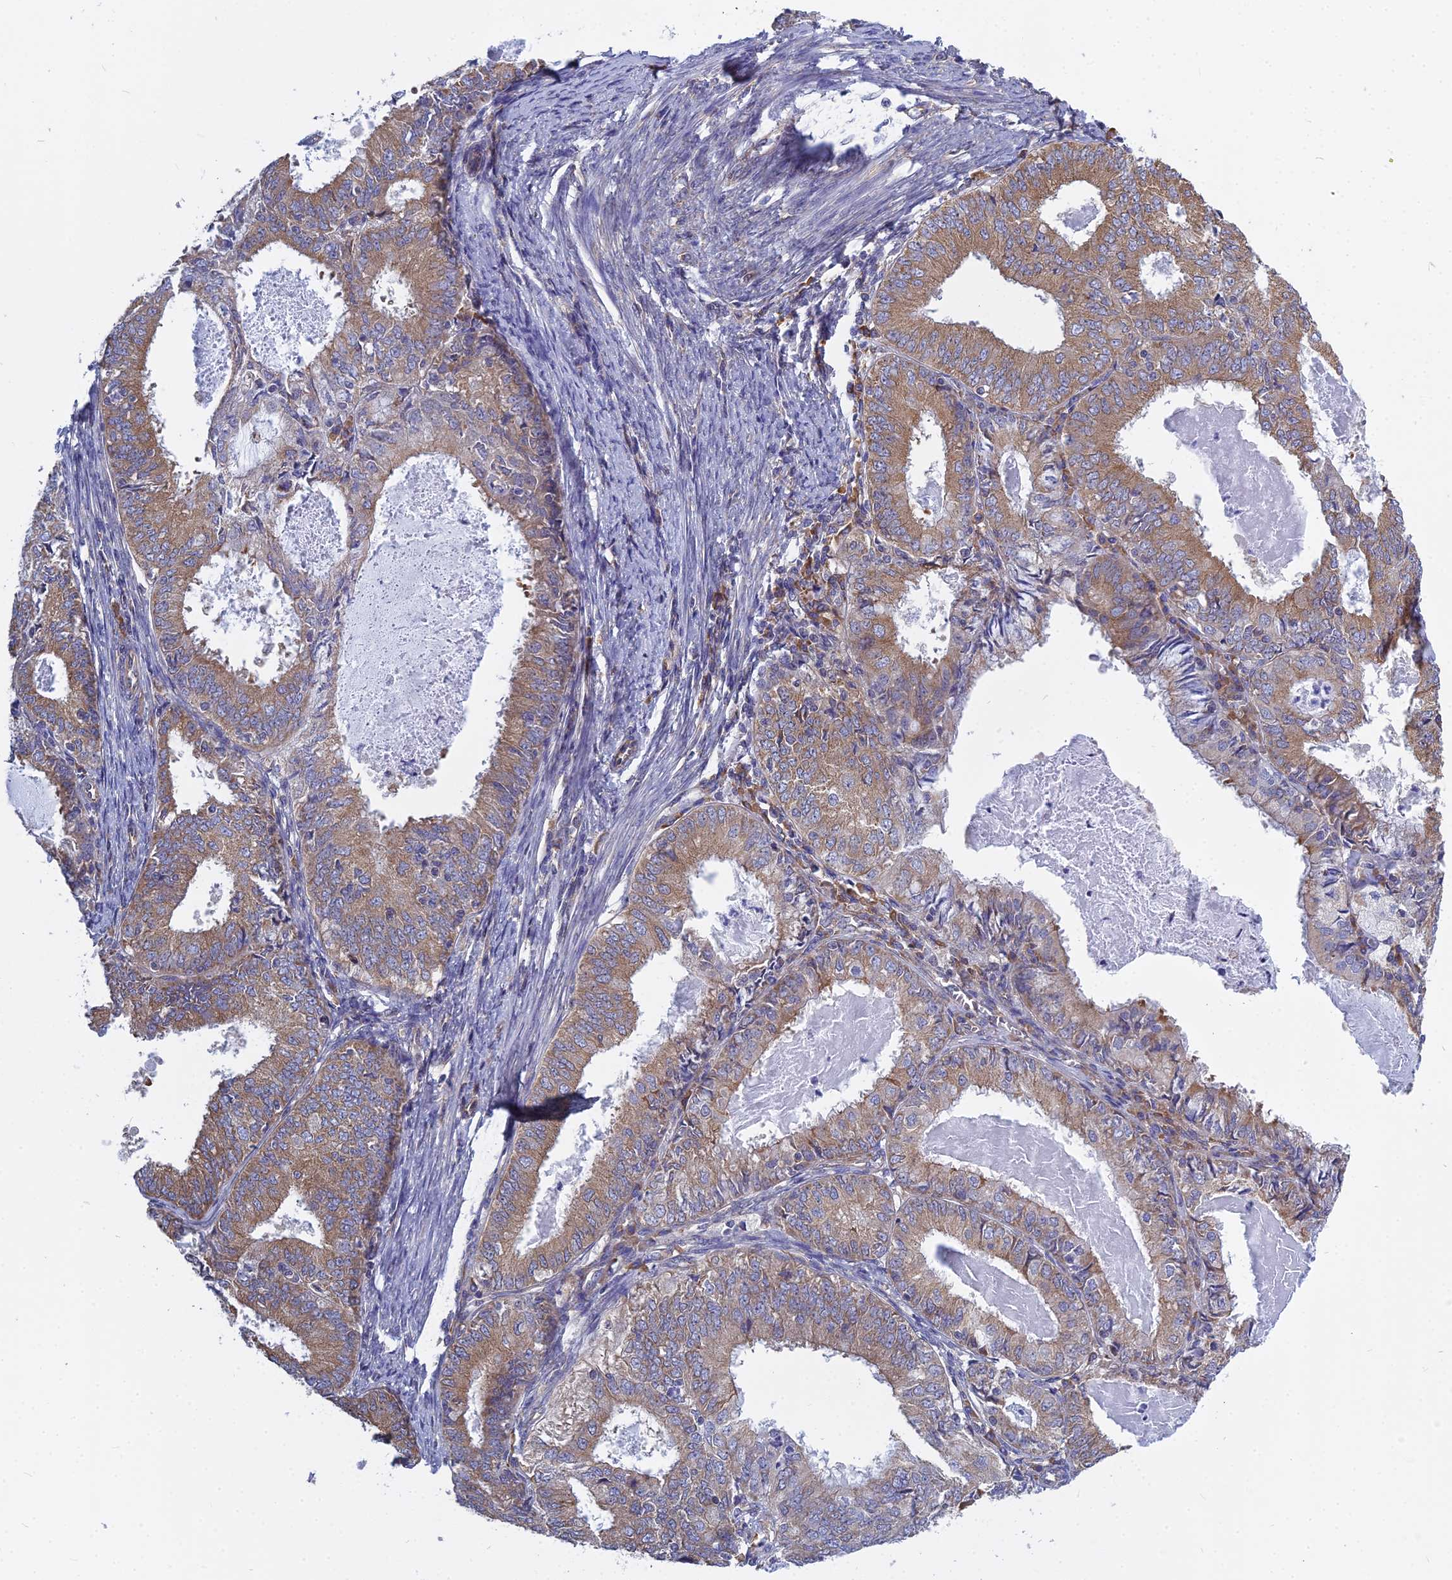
{"staining": {"intensity": "moderate", "quantity": "25%-75%", "location": "cytoplasmic/membranous"}, "tissue": "endometrial cancer", "cell_type": "Tumor cells", "image_type": "cancer", "snomed": [{"axis": "morphology", "description": "Adenocarcinoma, NOS"}, {"axis": "topography", "description": "Endometrium"}], "caption": "Immunohistochemistry (IHC) photomicrograph of human adenocarcinoma (endometrial) stained for a protein (brown), which demonstrates medium levels of moderate cytoplasmic/membranous positivity in about 25%-75% of tumor cells.", "gene": "KIAA1143", "patient": {"sex": "female", "age": 57}}